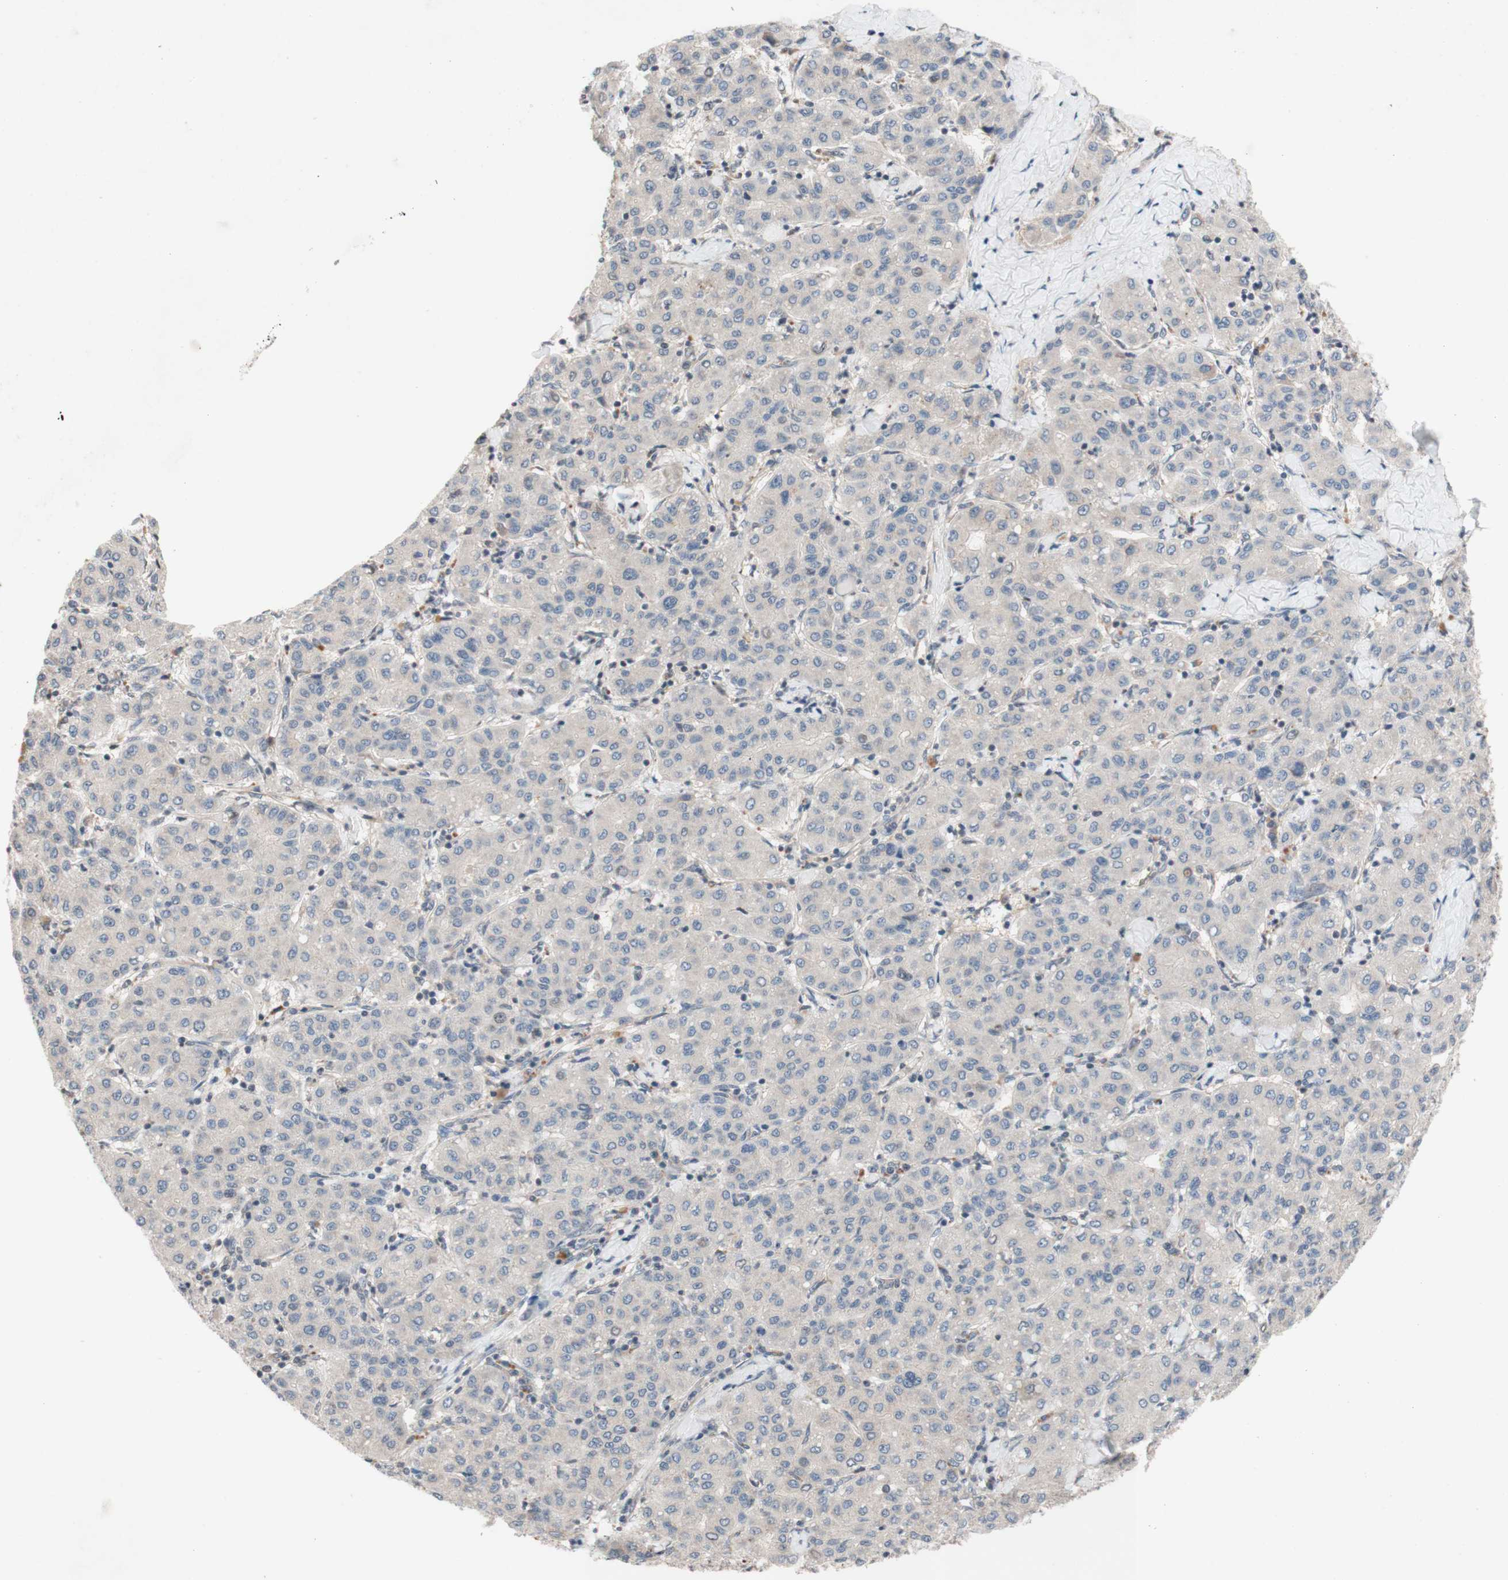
{"staining": {"intensity": "negative", "quantity": "none", "location": "none"}, "tissue": "liver cancer", "cell_type": "Tumor cells", "image_type": "cancer", "snomed": [{"axis": "morphology", "description": "Carcinoma, Hepatocellular, NOS"}, {"axis": "topography", "description": "Liver"}], "caption": "Immunohistochemistry image of hepatocellular carcinoma (liver) stained for a protein (brown), which demonstrates no expression in tumor cells.", "gene": "CD55", "patient": {"sex": "male", "age": 65}}